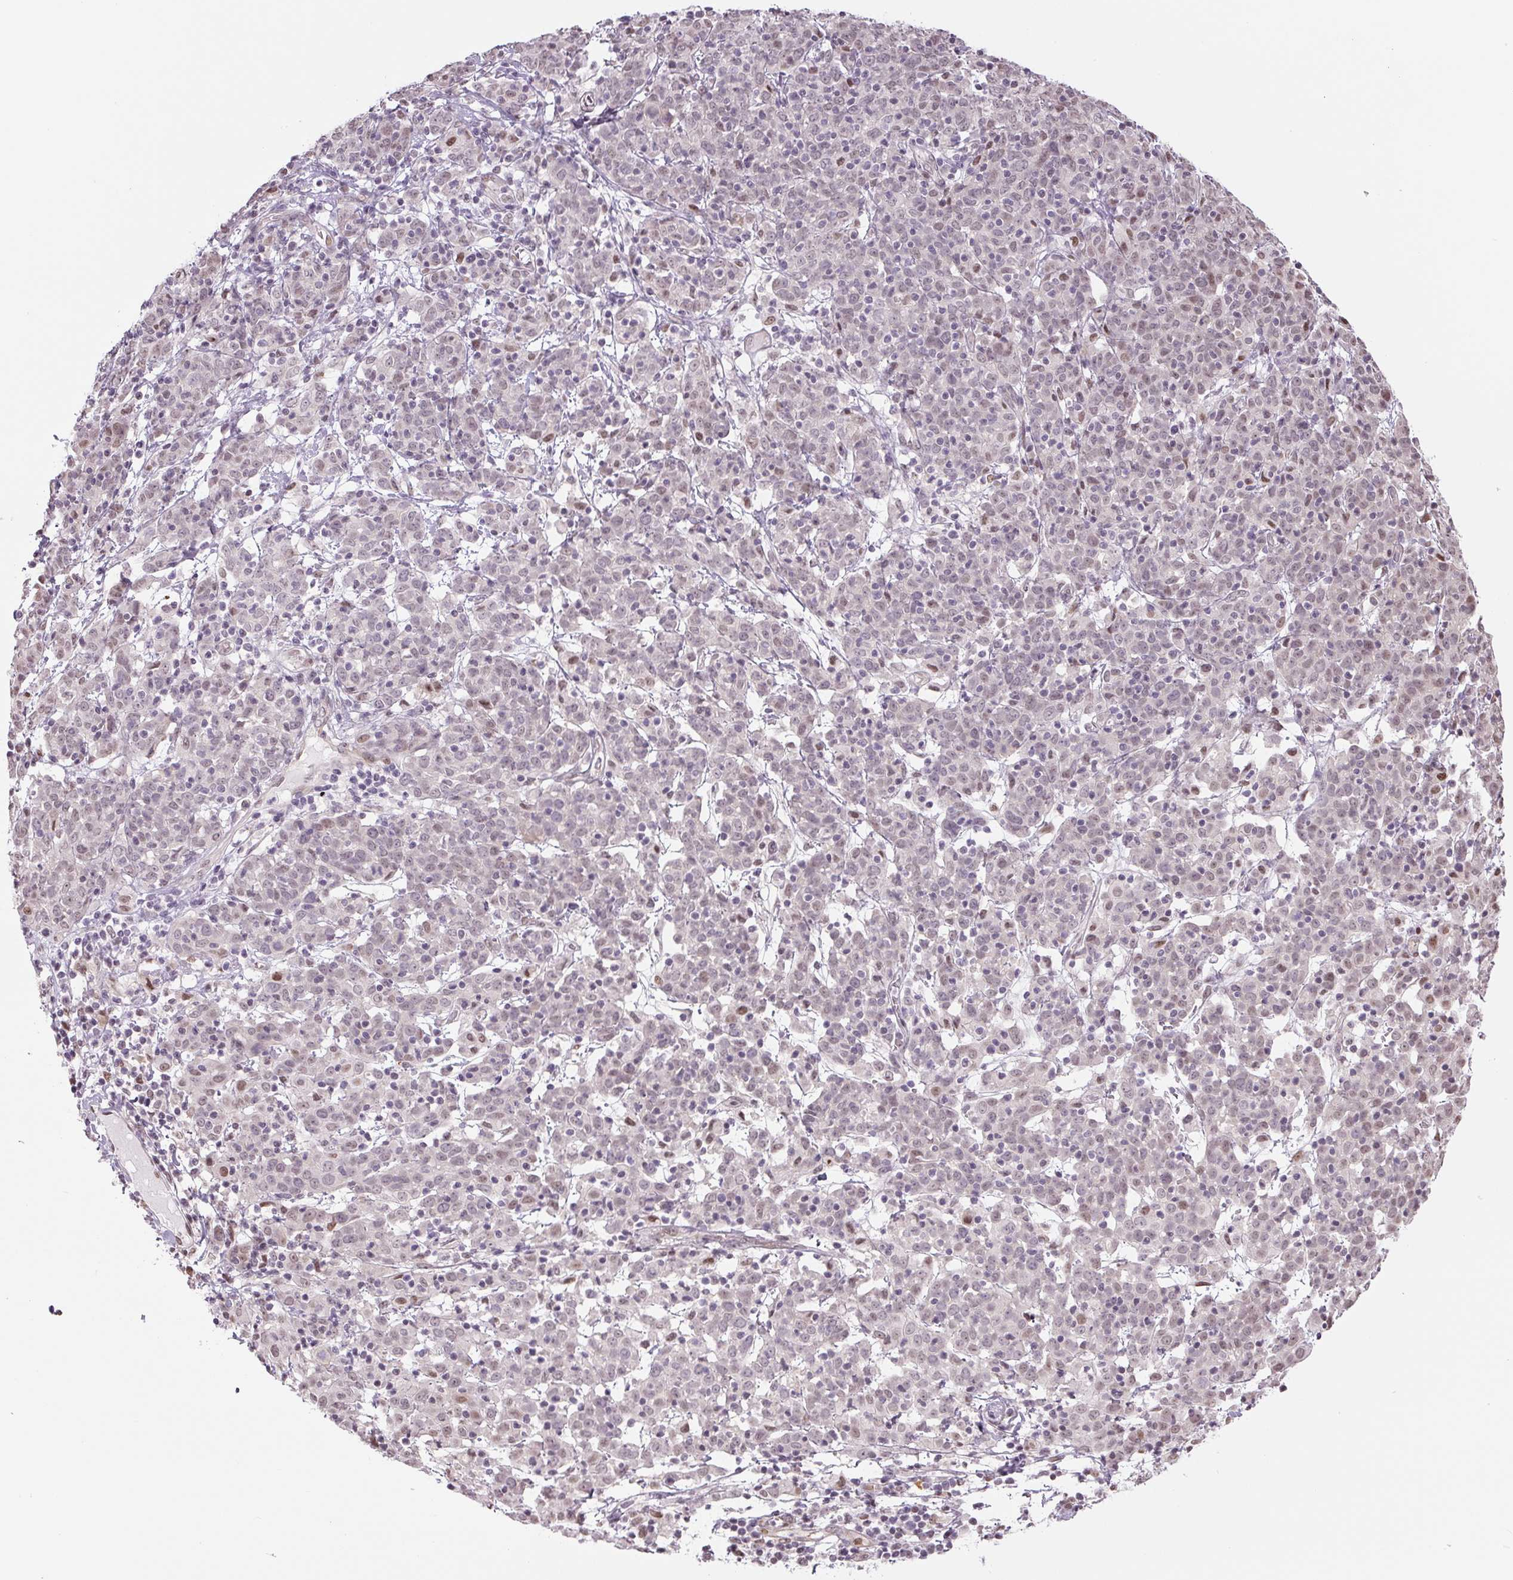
{"staining": {"intensity": "moderate", "quantity": "<25%", "location": "nuclear"}, "tissue": "cervical cancer", "cell_type": "Tumor cells", "image_type": "cancer", "snomed": [{"axis": "morphology", "description": "Squamous cell carcinoma, NOS"}, {"axis": "topography", "description": "Cervix"}], "caption": "This is a photomicrograph of immunohistochemistry staining of cervical squamous cell carcinoma, which shows moderate positivity in the nuclear of tumor cells.", "gene": "TCFL5", "patient": {"sex": "female", "age": 67}}